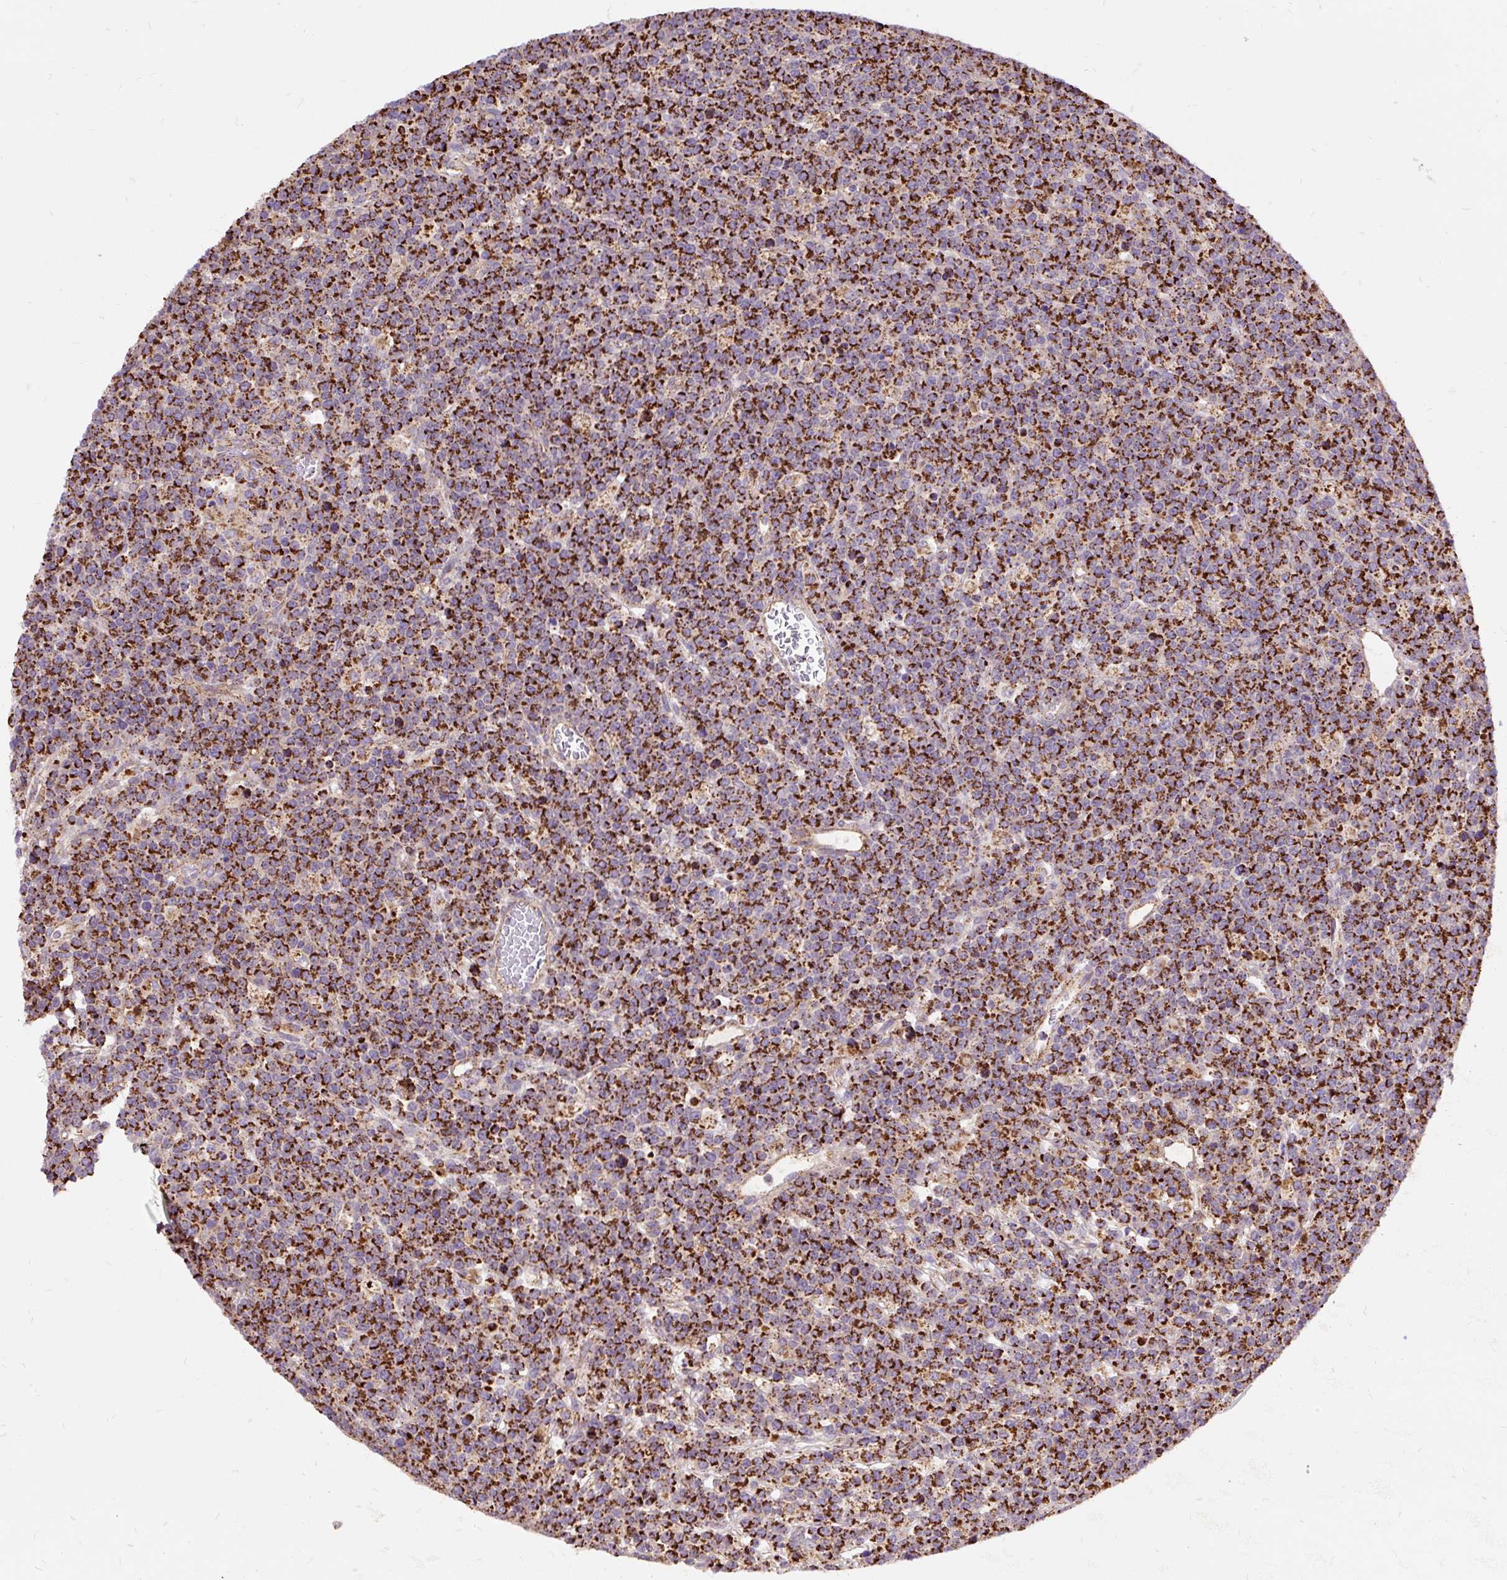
{"staining": {"intensity": "strong", "quantity": ">75%", "location": "cytoplasmic/membranous"}, "tissue": "lymphoma", "cell_type": "Tumor cells", "image_type": "cancer", "snomed": [{"axis": "morphology", "description": "Malignant lymphoma, non-Hodgkin's type, High grade"}, {"axis": "topography", "description": "Ovary"}], "caption": "Brown immunohistochemical staining in high-grade malignant lymphoma, non-Hodgkin's type reveals strong cytoplasmic/membranous positivity in approximately >75% of tumor cells.", "gene": "CEP290", "patient": {"sex": "female", "age": 56}}